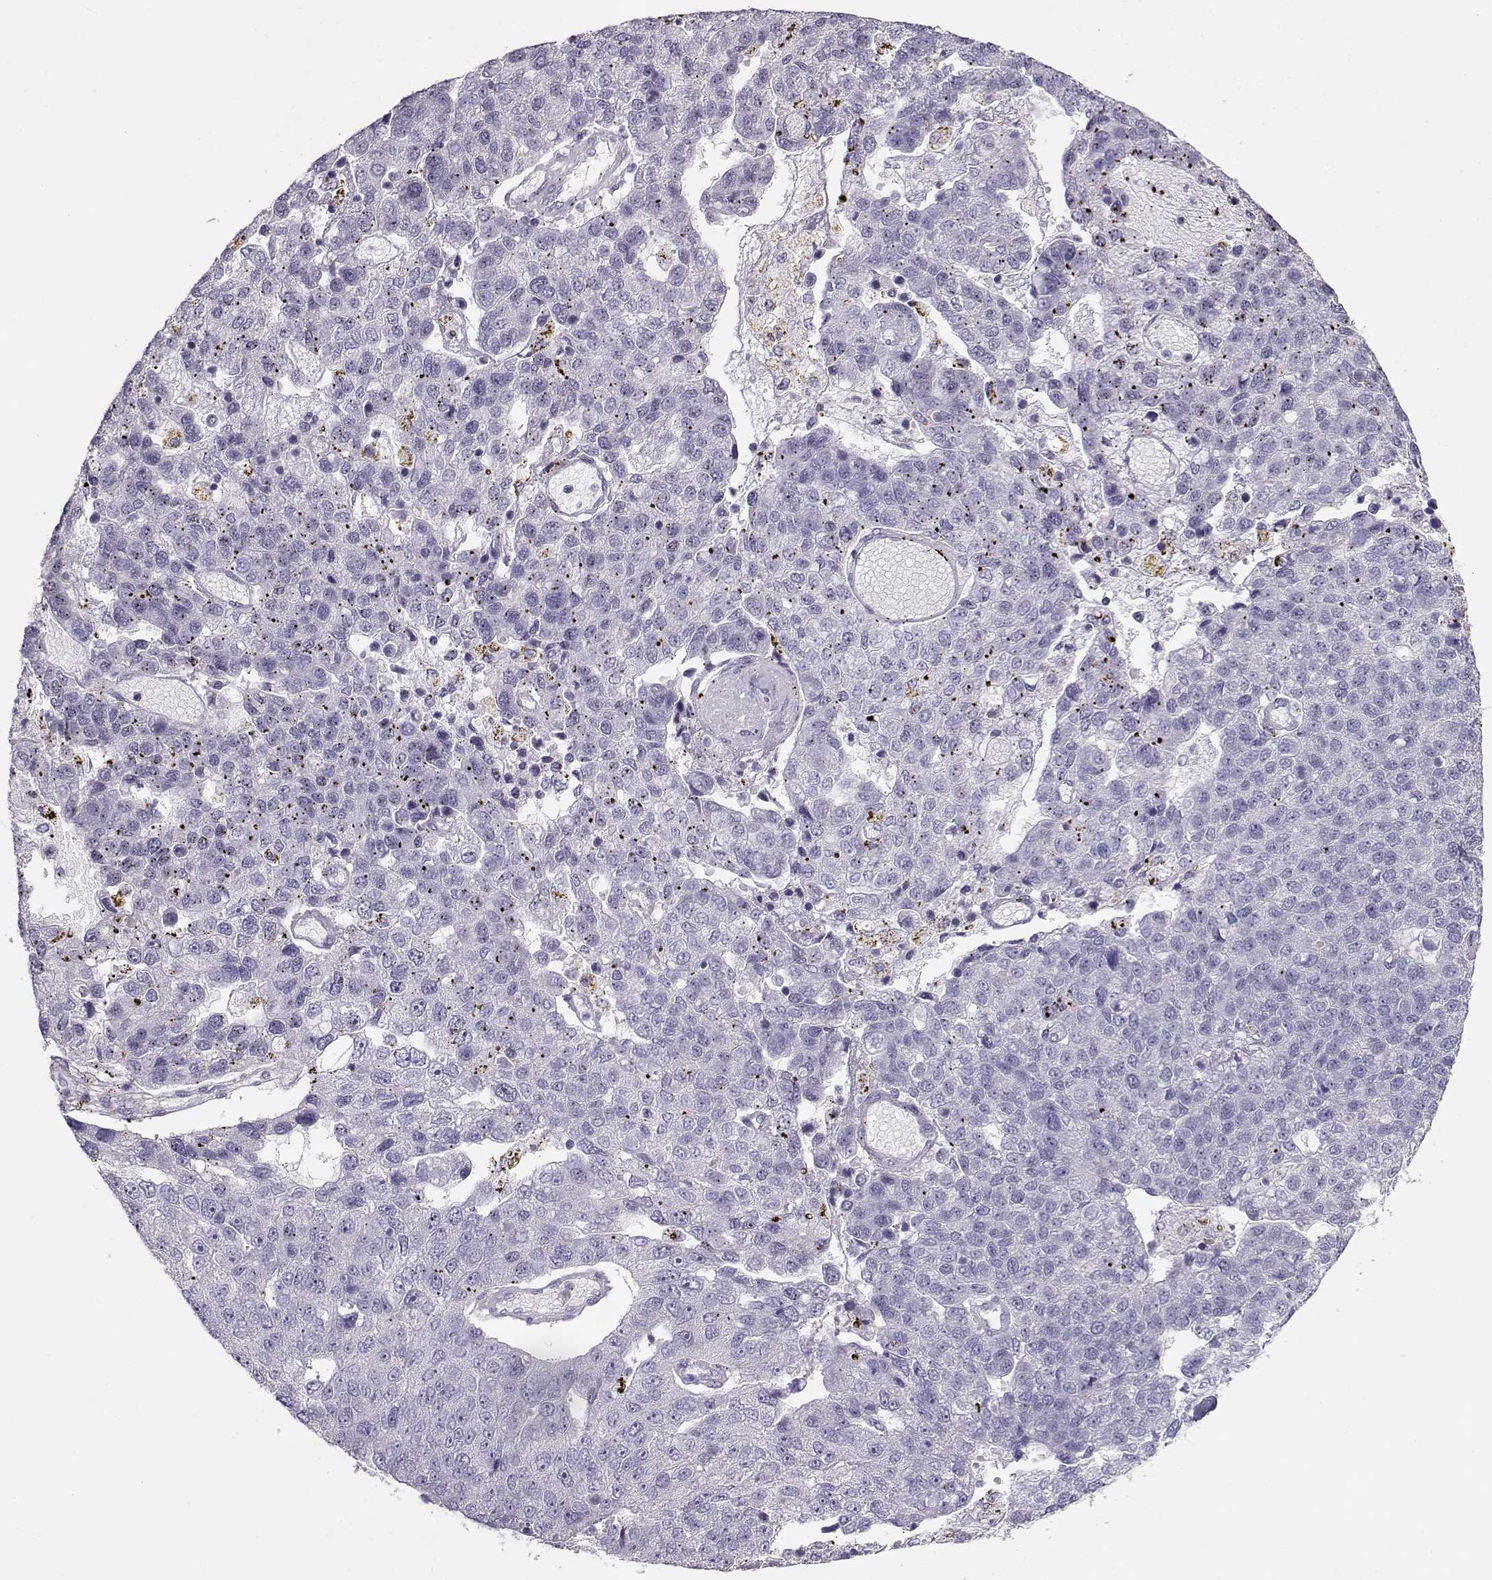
{"staining": {"intensity": "negative", "quantity": "none", "location": "none"}, "tissue": "pancreatic cancer", "cell_type": "Tumor cells", "image_type": "cancer", "snomed": [{"axis": "morphology", "description": "Adenocarcinoma, NOS"}, {"axis": "topography", "description": "Pancreas"}], "caption": "IHC of human adenocarcinoma (pancreatic) displays no staining in tumor cells.", "gene": "GLIPR1L2", "patient": {"sex": "female", "age": 61}}